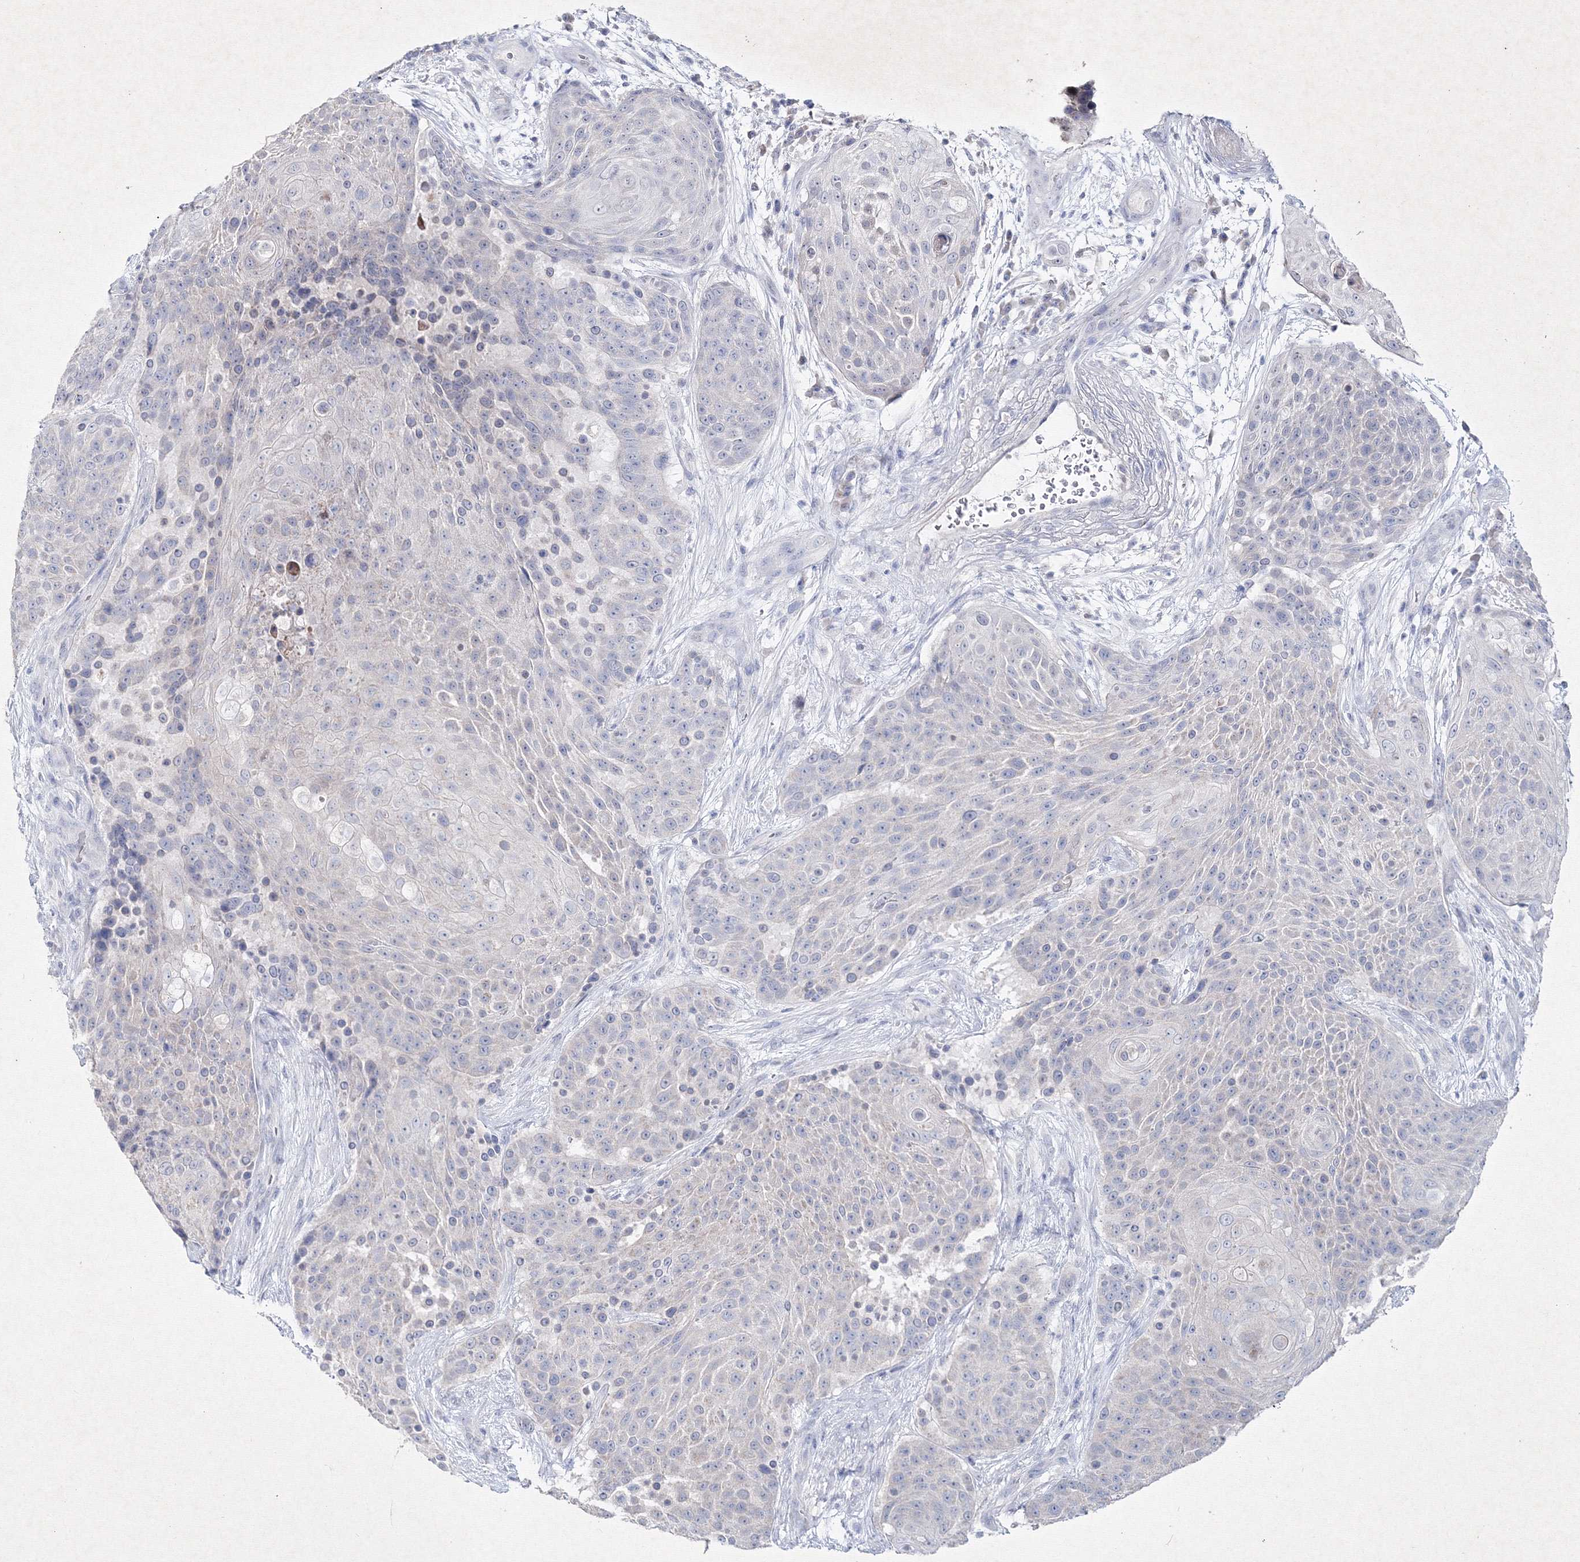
{"staining": {"intensity": "negative", "quantity": "none", "location": "none"}, "tissue": "urothelial cancer", "cell_type": "Tumor cells", "image_type": "cancer", "snomed": [{"axis": "morphology", "description": "Urothelial carcinoma, High grade"}, {"axis": "topography", "description": "Urinary bladder"}], "caption": "Tumor cells show no significant protein expression in urothelial cancer.", "gene": "SMIM29", "patient": {"sex": "female", "age": 63}}